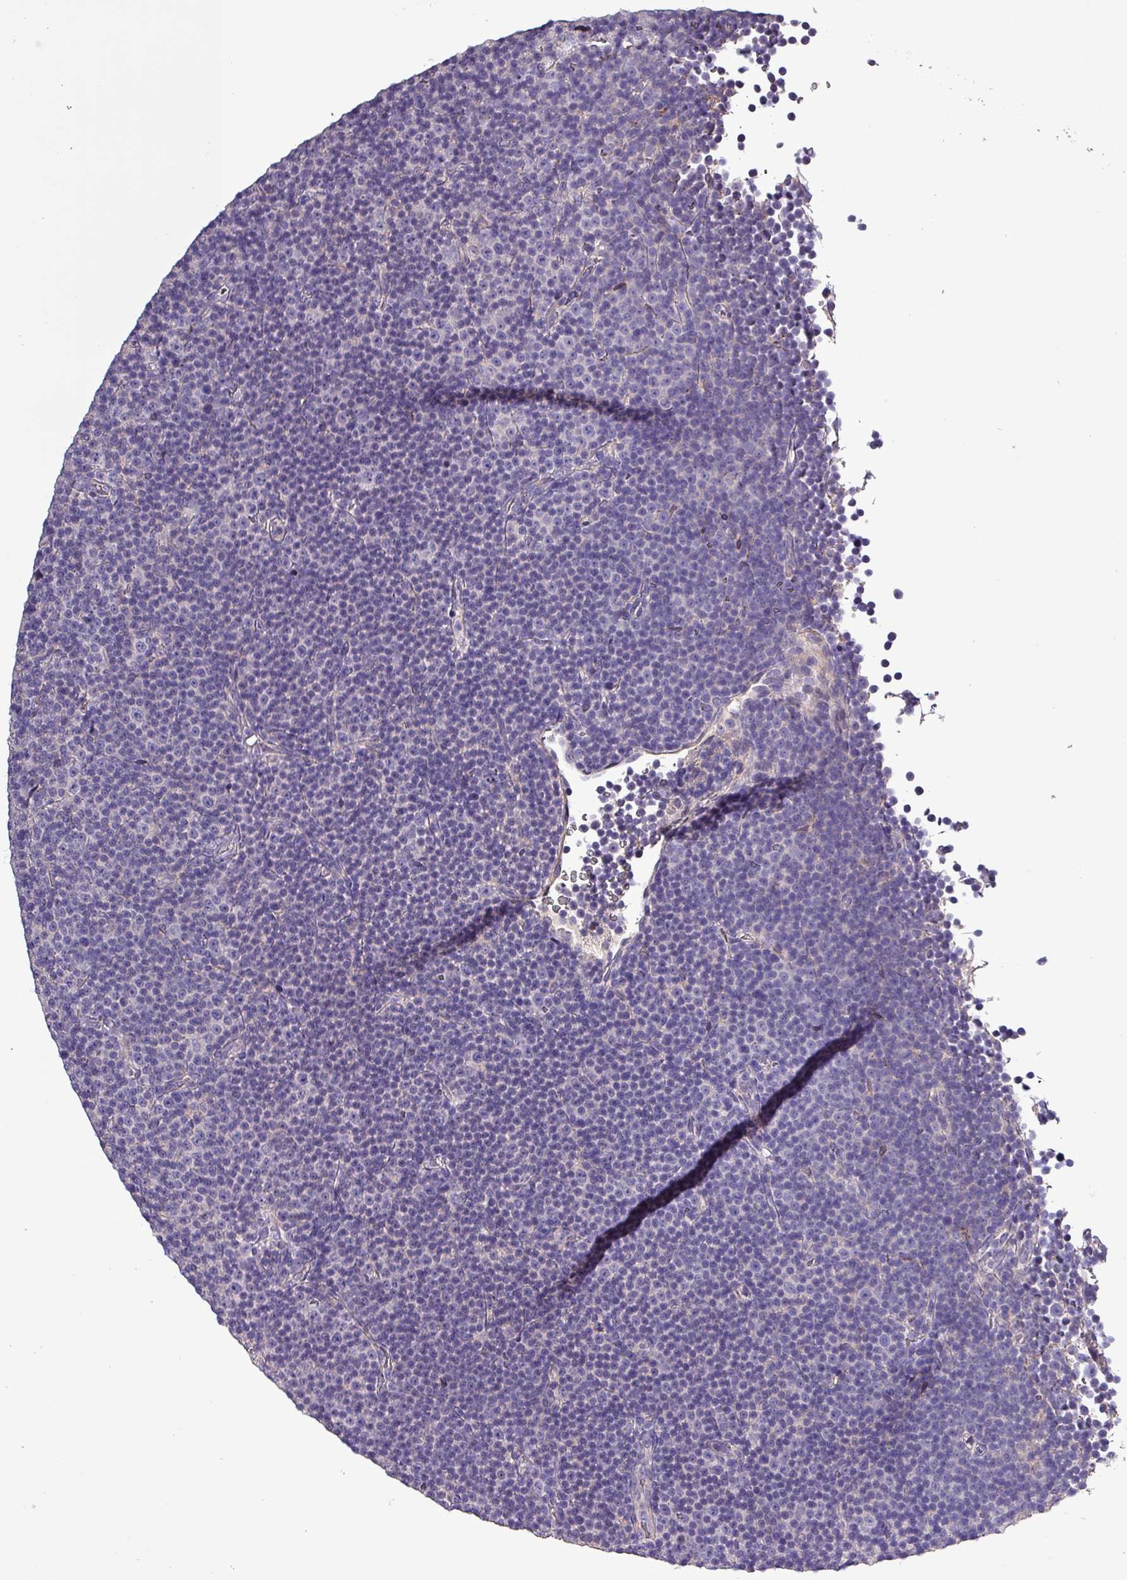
{"staining": {"intensity": "negative", "quantity": "none", "location": "none"}, "tissue": "lymphoma", "cell_type": "Tumor cells", "image_type": "cancer", "snomed": [{"axis": "morphology", "description": "Malignant lymphoma, non-Hodgkin's type, Low grade"}, {"axis": "topography", "description": "Lymph node"}], "caption": "An immunohistochemistry (IHC) histopathology image of lymphoma is shown. There is no staining in tumor cells of lymphoma.", "gene": "HTRA4", "patient": {"sex": "female", "age": 67}}